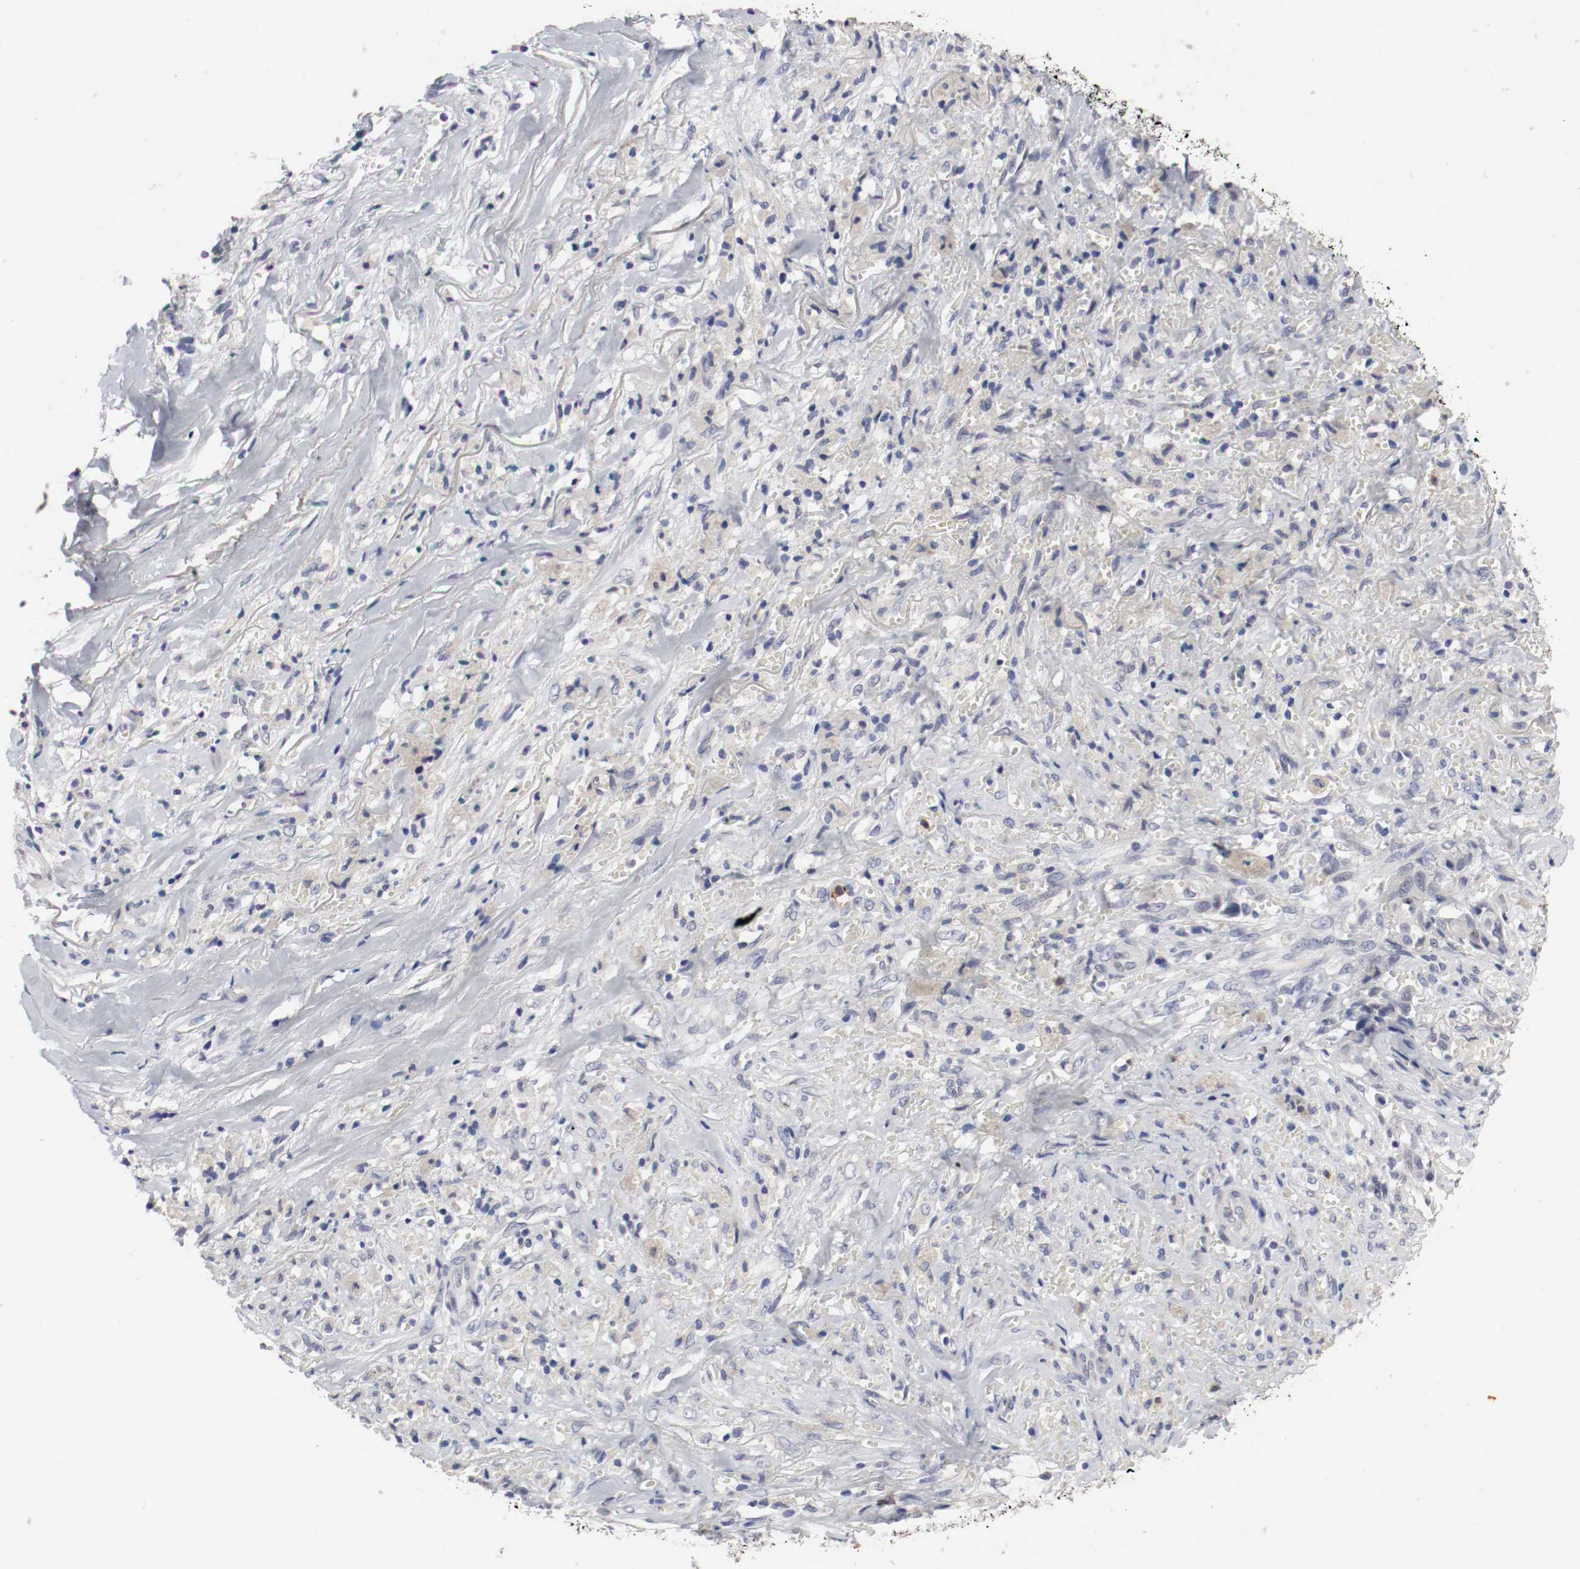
{"staining": {"intensity": "weak", "quantity": "<25%", "location": "cytoplasmic/membranous"}, "tissue": "liver cancer", "cell_type": "Tumor cells", "image_type": "cancer", "snomed": [{"axis": "morphology", "description": "Cholangiocarcinoma"}, {"axis": "topography", "description": "Liver"}], "caption": "Immunohistochemistry (IHC) micrograph of neoplastic tissue: human liver cholangiocarcinoma stained with DAB (3,3'-diaminobenzidine) shows no significant protein staining in tumor cells.", "gene": "KIT", "patient": {"sex": "female", "age": 70}}